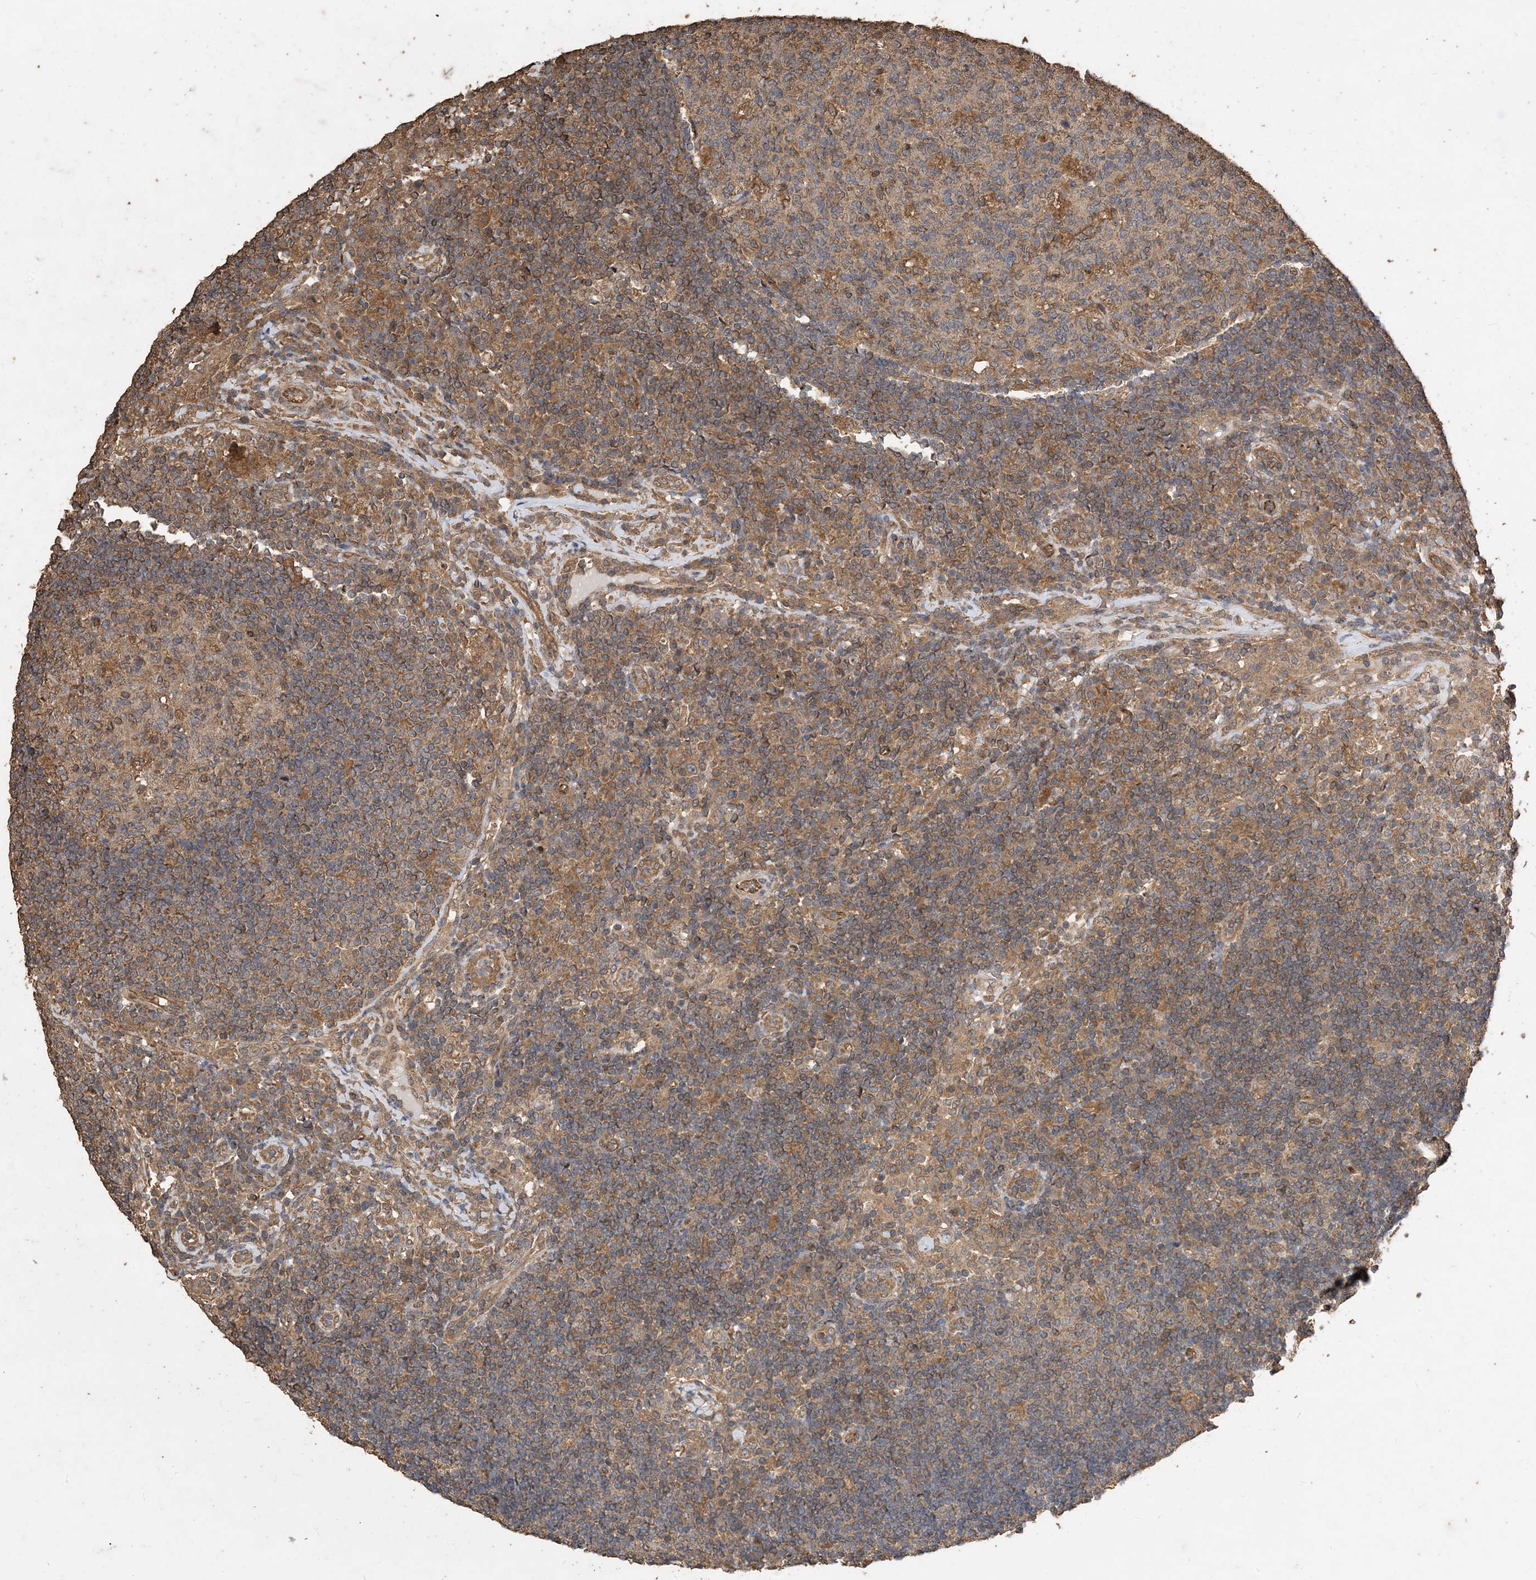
{"staining": {"intensity": "moderate", "quantity": "<25%", "location": "cytoplasmic/membranous"}, "tissue": "lymph node", "cell_type": "Germinal center cells", "image_type": "normal", "snomed": [{"axis": "morphology", "description": "Normal tissue, NOS"}, {"axis": "topography", "description": "Lymph node"}], "caption": "Protein staining of normal lymph node reveals moderate cytoplasmic/membranous staining in about <25% of germinal center cells. (IHC, brightfield microscopy, high magnification).", "gene": "ZKSCAN5", "patient": {"sex": "female", "age": 53}}